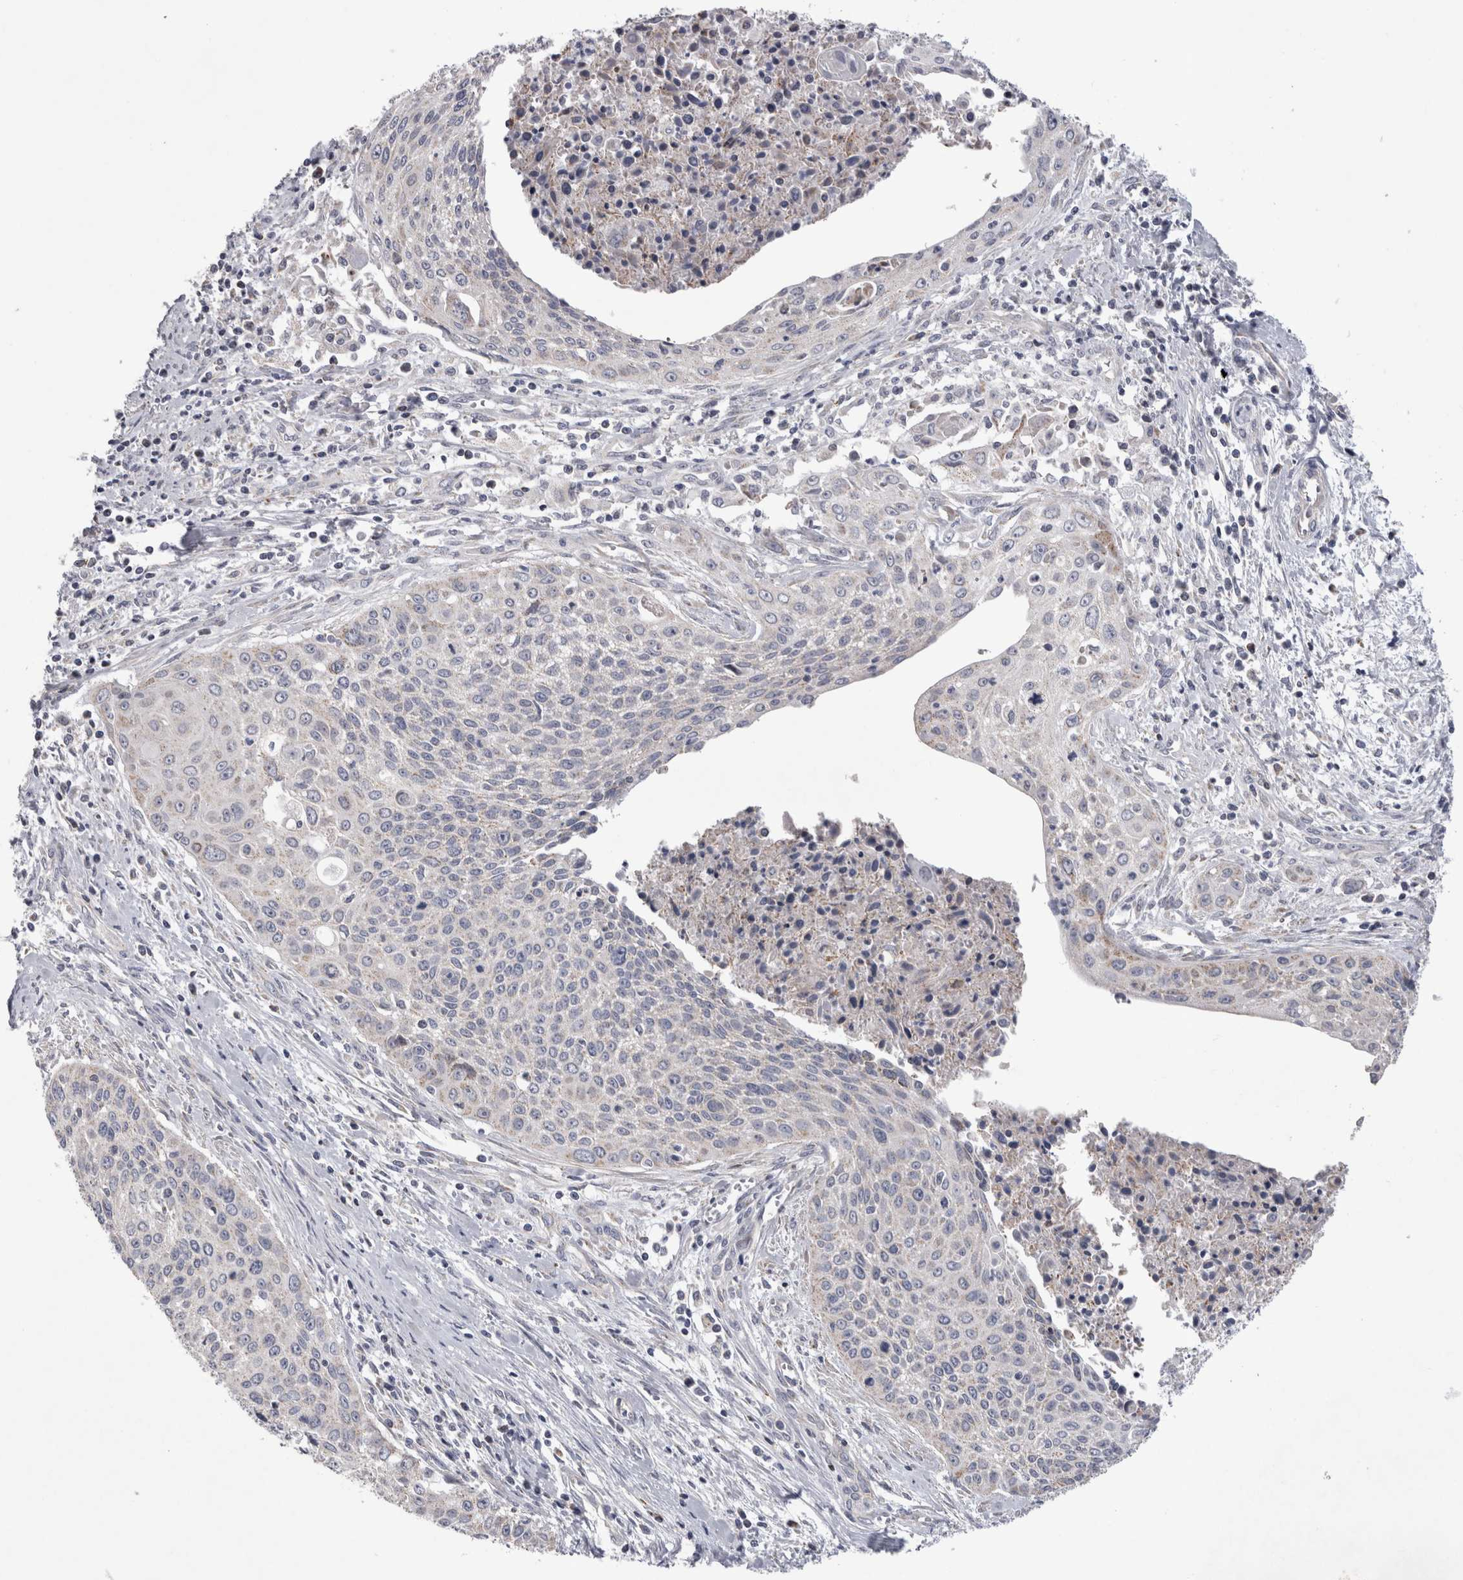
{"staining": {"intensity": "negative", "quantity": "none", "location": "none"}, "tissue": "cervical cancer", "cell_type": "Tumor cells", "image_type": "cancer", "snomed": [{"axis": "morphology", "description": "Squamous cell carcinoma, NOS"}, {"axis": "topography", "description": "Cervix"}], "caption": "An IHC photomicrograph of cervical squamous cell carcinoma is shown. There is no staining in tumor cells of cervical squamous cell carcinoma. Brightfield microscopy of immunohistochemistry stained with DAB (3,3'-diaminobenzidine) (brown) and hematoxylin (blue), captured at high magnification.", "gene": "HDHD3", "patient": {"sex": "female", "age": 55}}